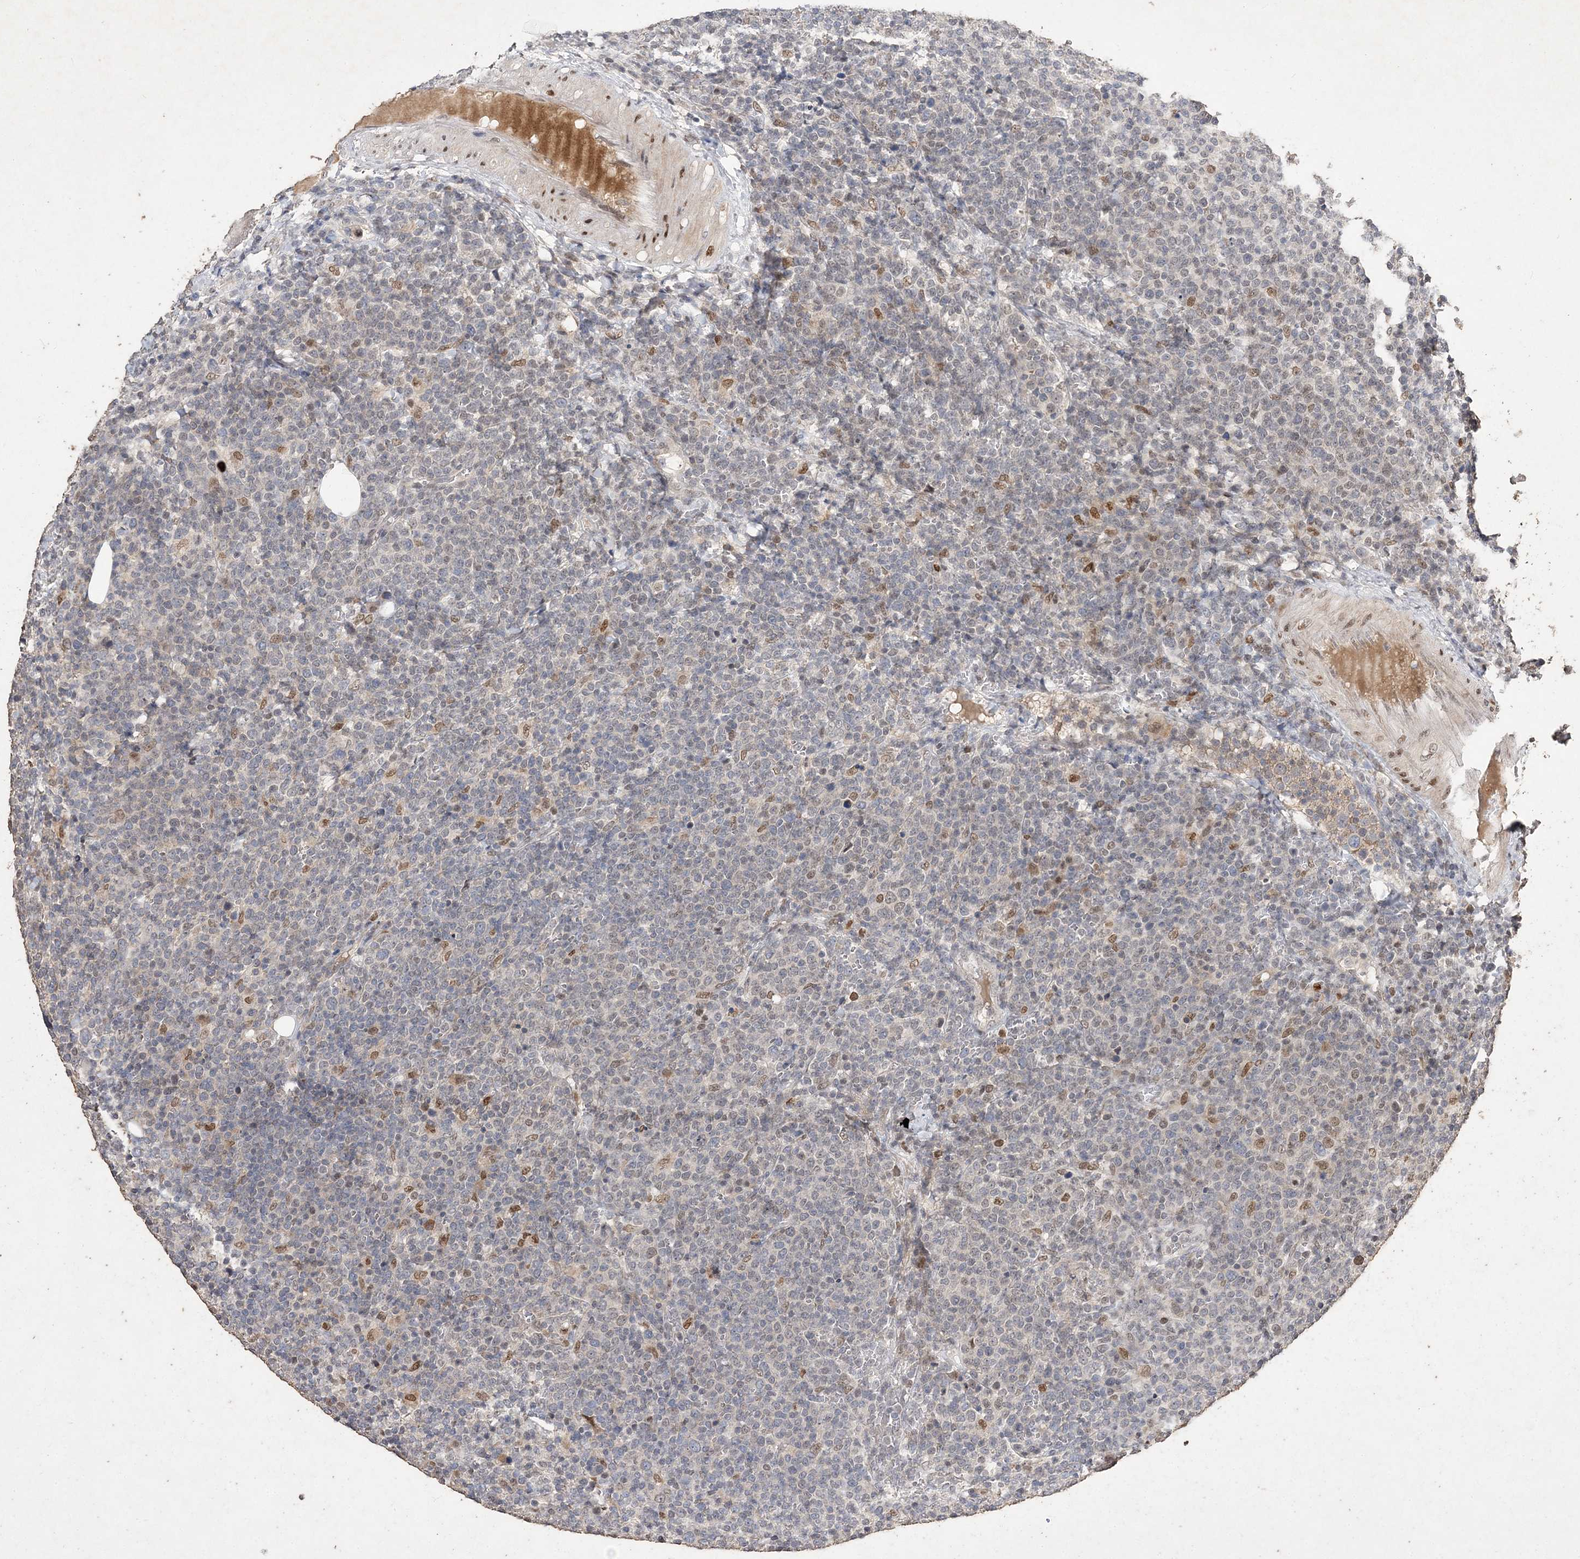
{"staining": {"intensity": "moderate", "quantity": "<25%", "location": "nuclear"}, "tissue": "lymphoma", "cell_type": "Tumor cells", "image_type": "cancer", "snomed": [{"axis": "morphology", "description": "Malignant lymphoma, non-Hodgkin's type, High grade"}, {"axis": "topography", "description": "Lymph node"}], "caption": "Immunohistochemistry image of neoplastic tissue: human lymphoma stained using immunohistochemistry demonstrates low levels of moderate protein expression localized specifically in the nuclear of tumor cells, appearing as a nuclear brown color.", "gene": "C3orf38", "patient": {"sex": "male", "age": 61}}